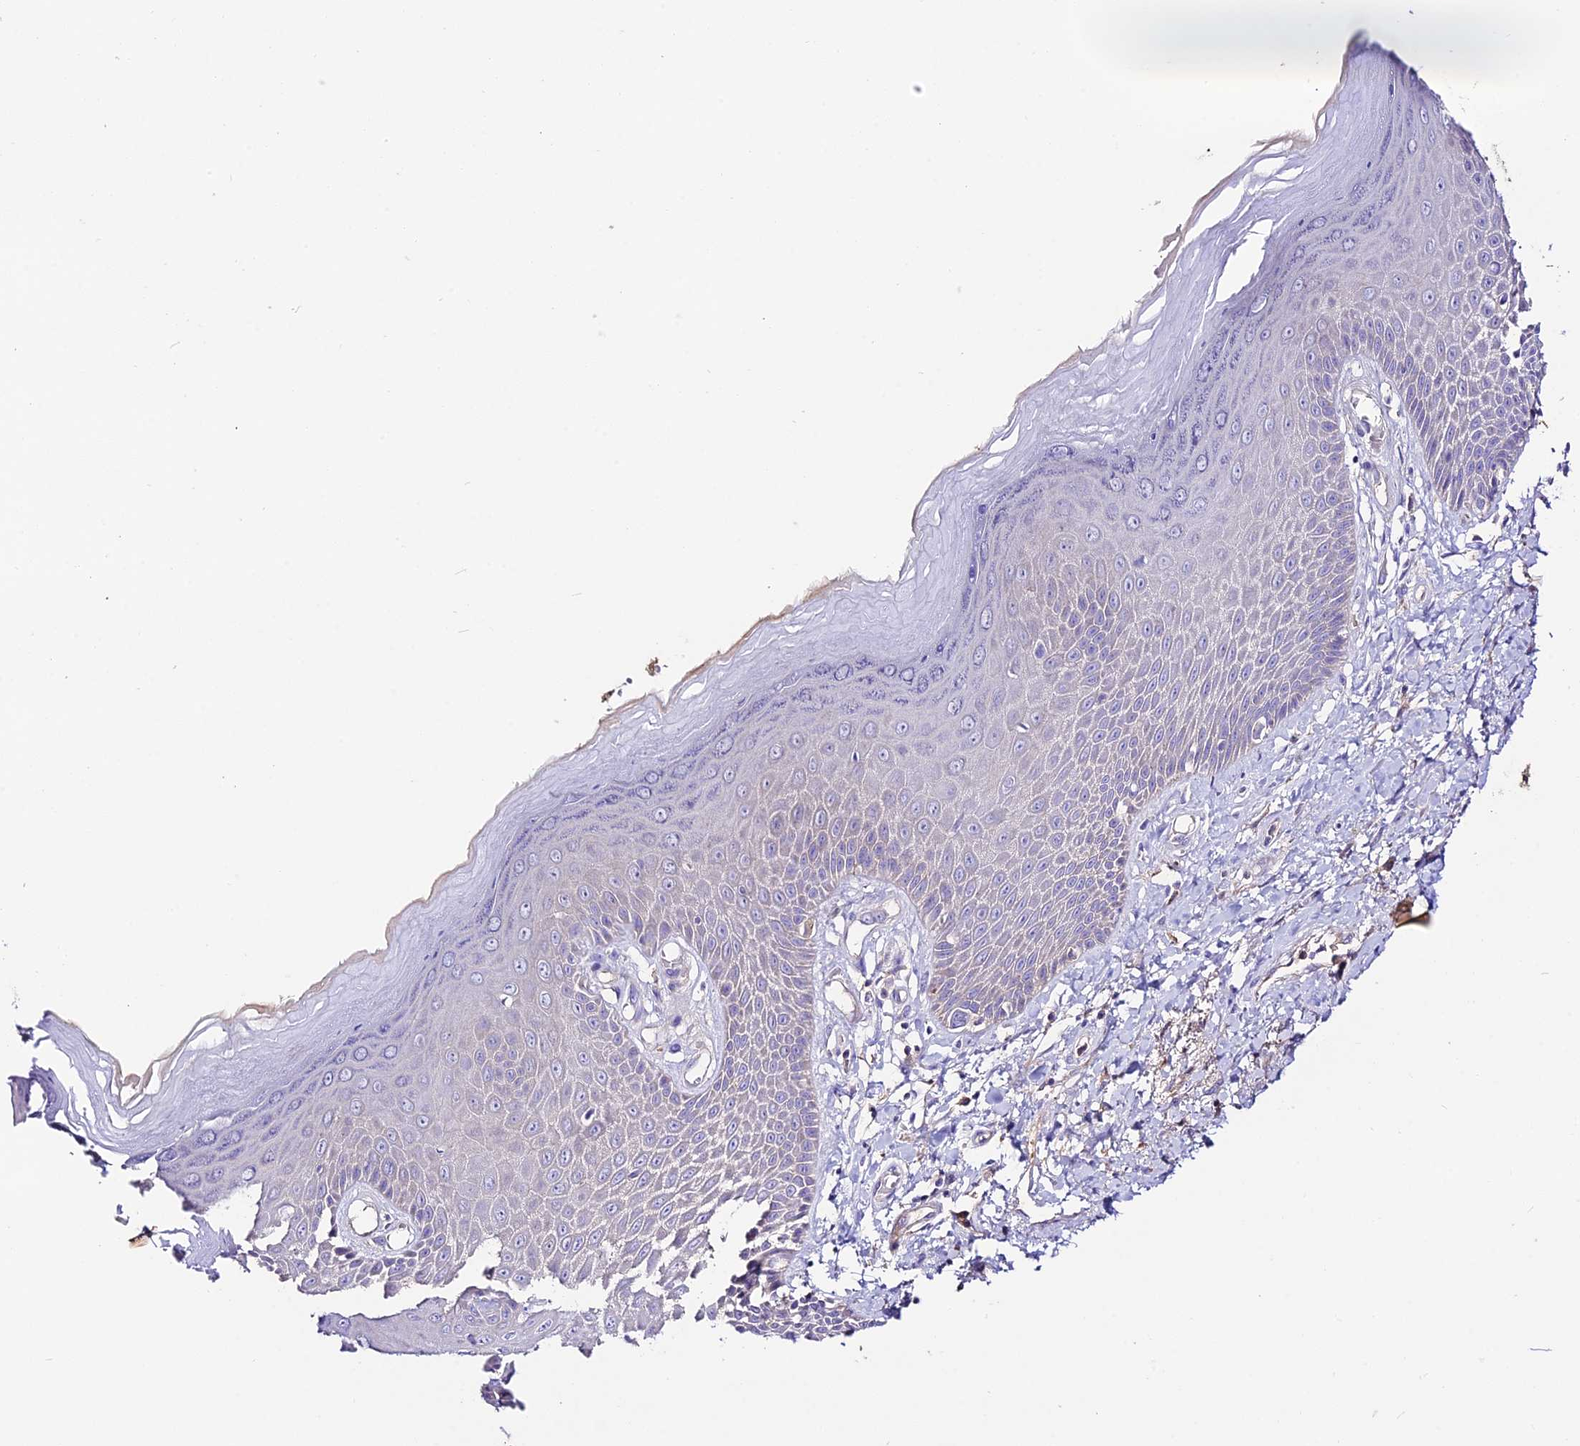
{"staining": {"intensity": "negative", "quantity": "none", "location": "none"}, "tissue": "skin", "cell_type": "Epidermal cells", "image_type": "normal", "snomed": [{"axis": "morphology", "description": "Normal tissue, NOS"}, {"axis": "topography", "description": "Anal"}], "caption": "The immunohistochemistry photomicrograph has no significant staining in epidermal cells of skin.", "gene": "NLRP9", "patient": {"sex": "male", "age": 78}}